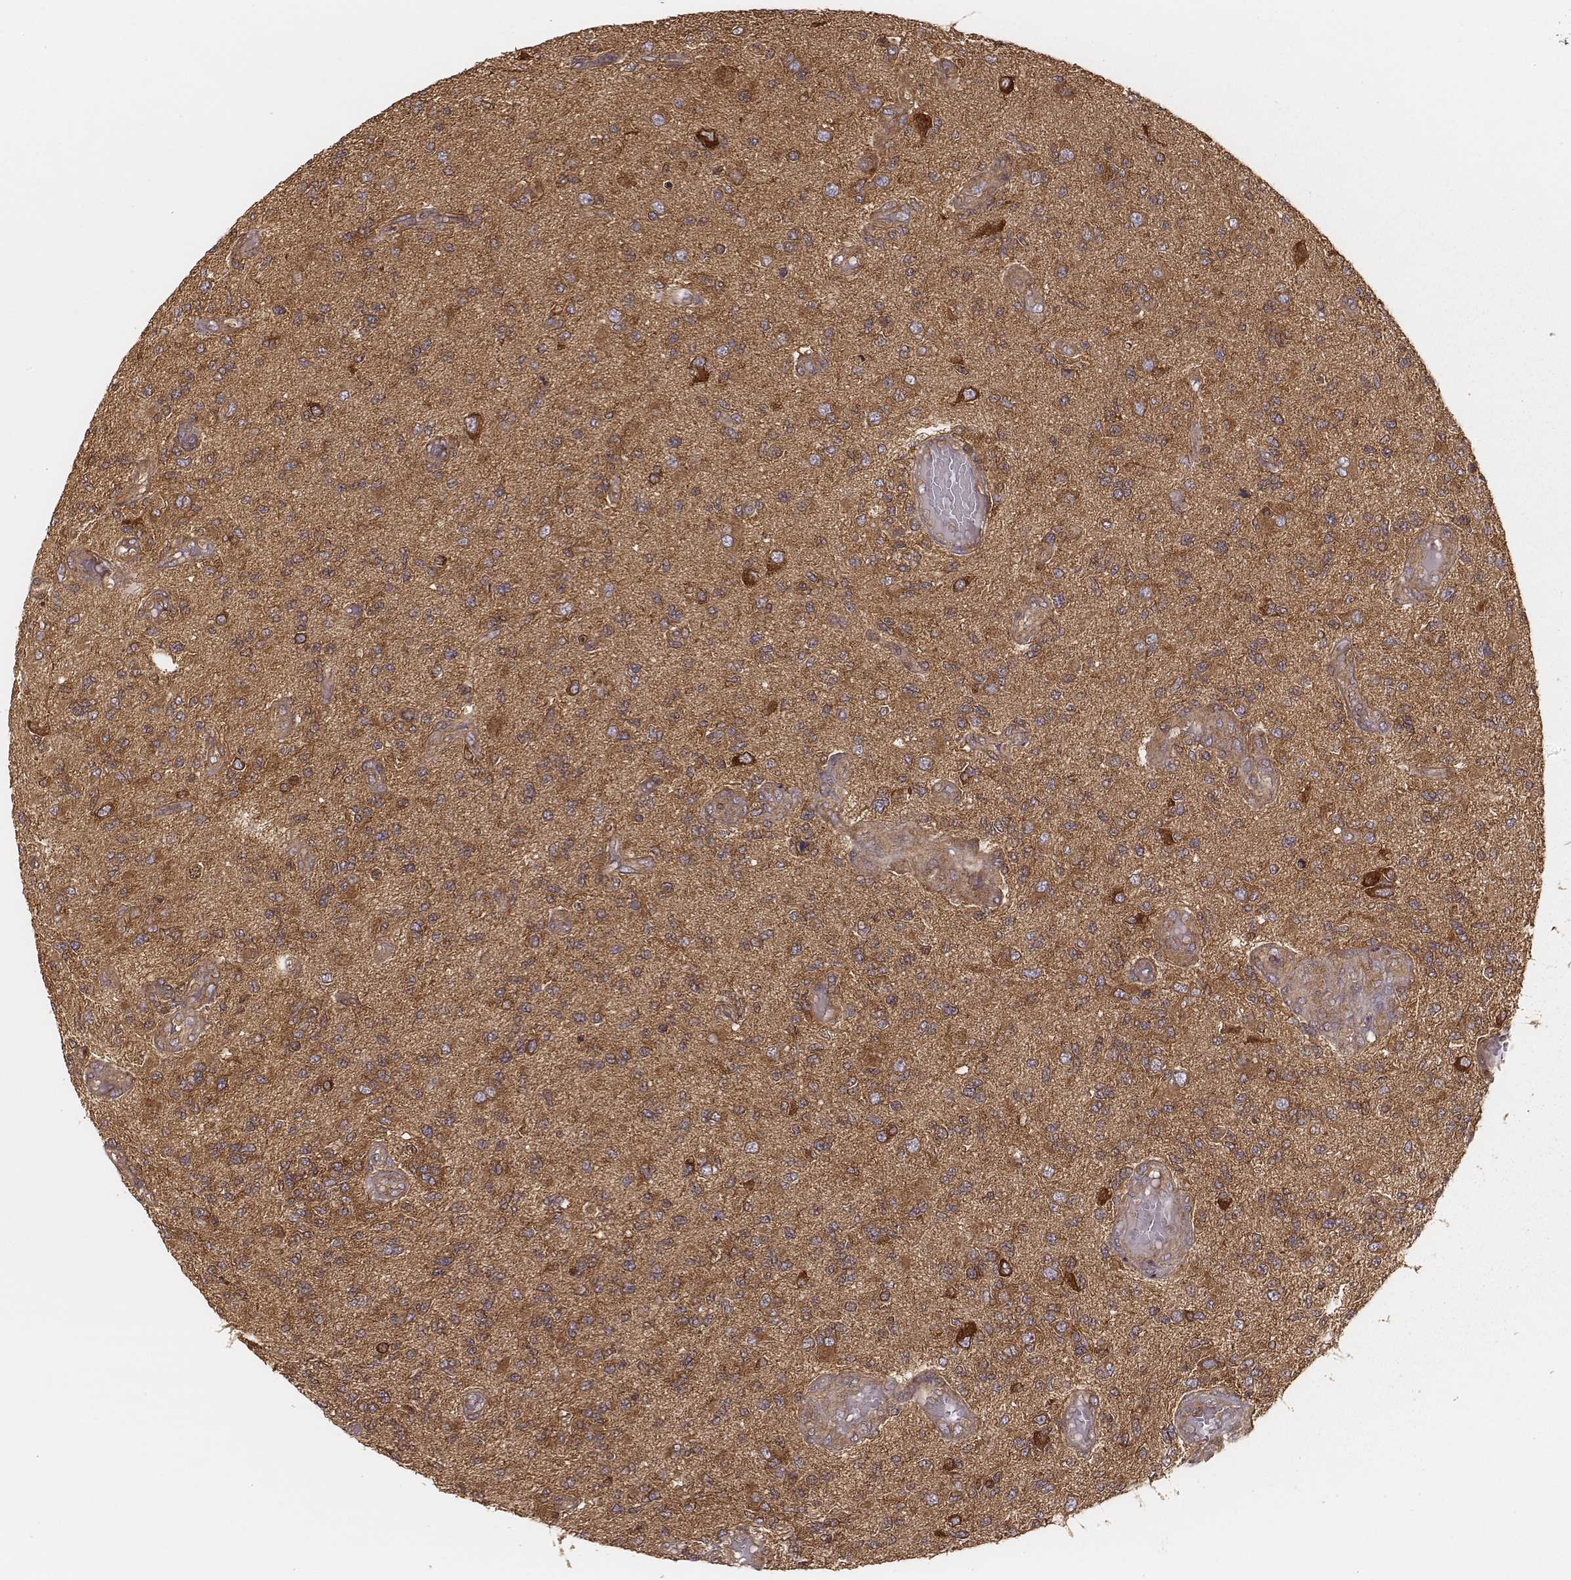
{"staining": {"intensity": "moderate", "quantity": ">75%", "location": "cytoplasmic/membranous"}, "tissue": "glioma", "cell_type": "Tumor cells", "image_type": "cancer", "snomed": [{"axis": "morphology", "description": "Glioma, malignant, High grade"}, {"axis": "topography", "description": "Brain"}], "caption": "There is medium levels of moderate cytoplasmic/membranous positivity in tumor cells of glioma, as demonstrated by immunohistochemical staining (brown color).", "gene": "CARS1", "patient": {"sex": "female", "age": 63}}